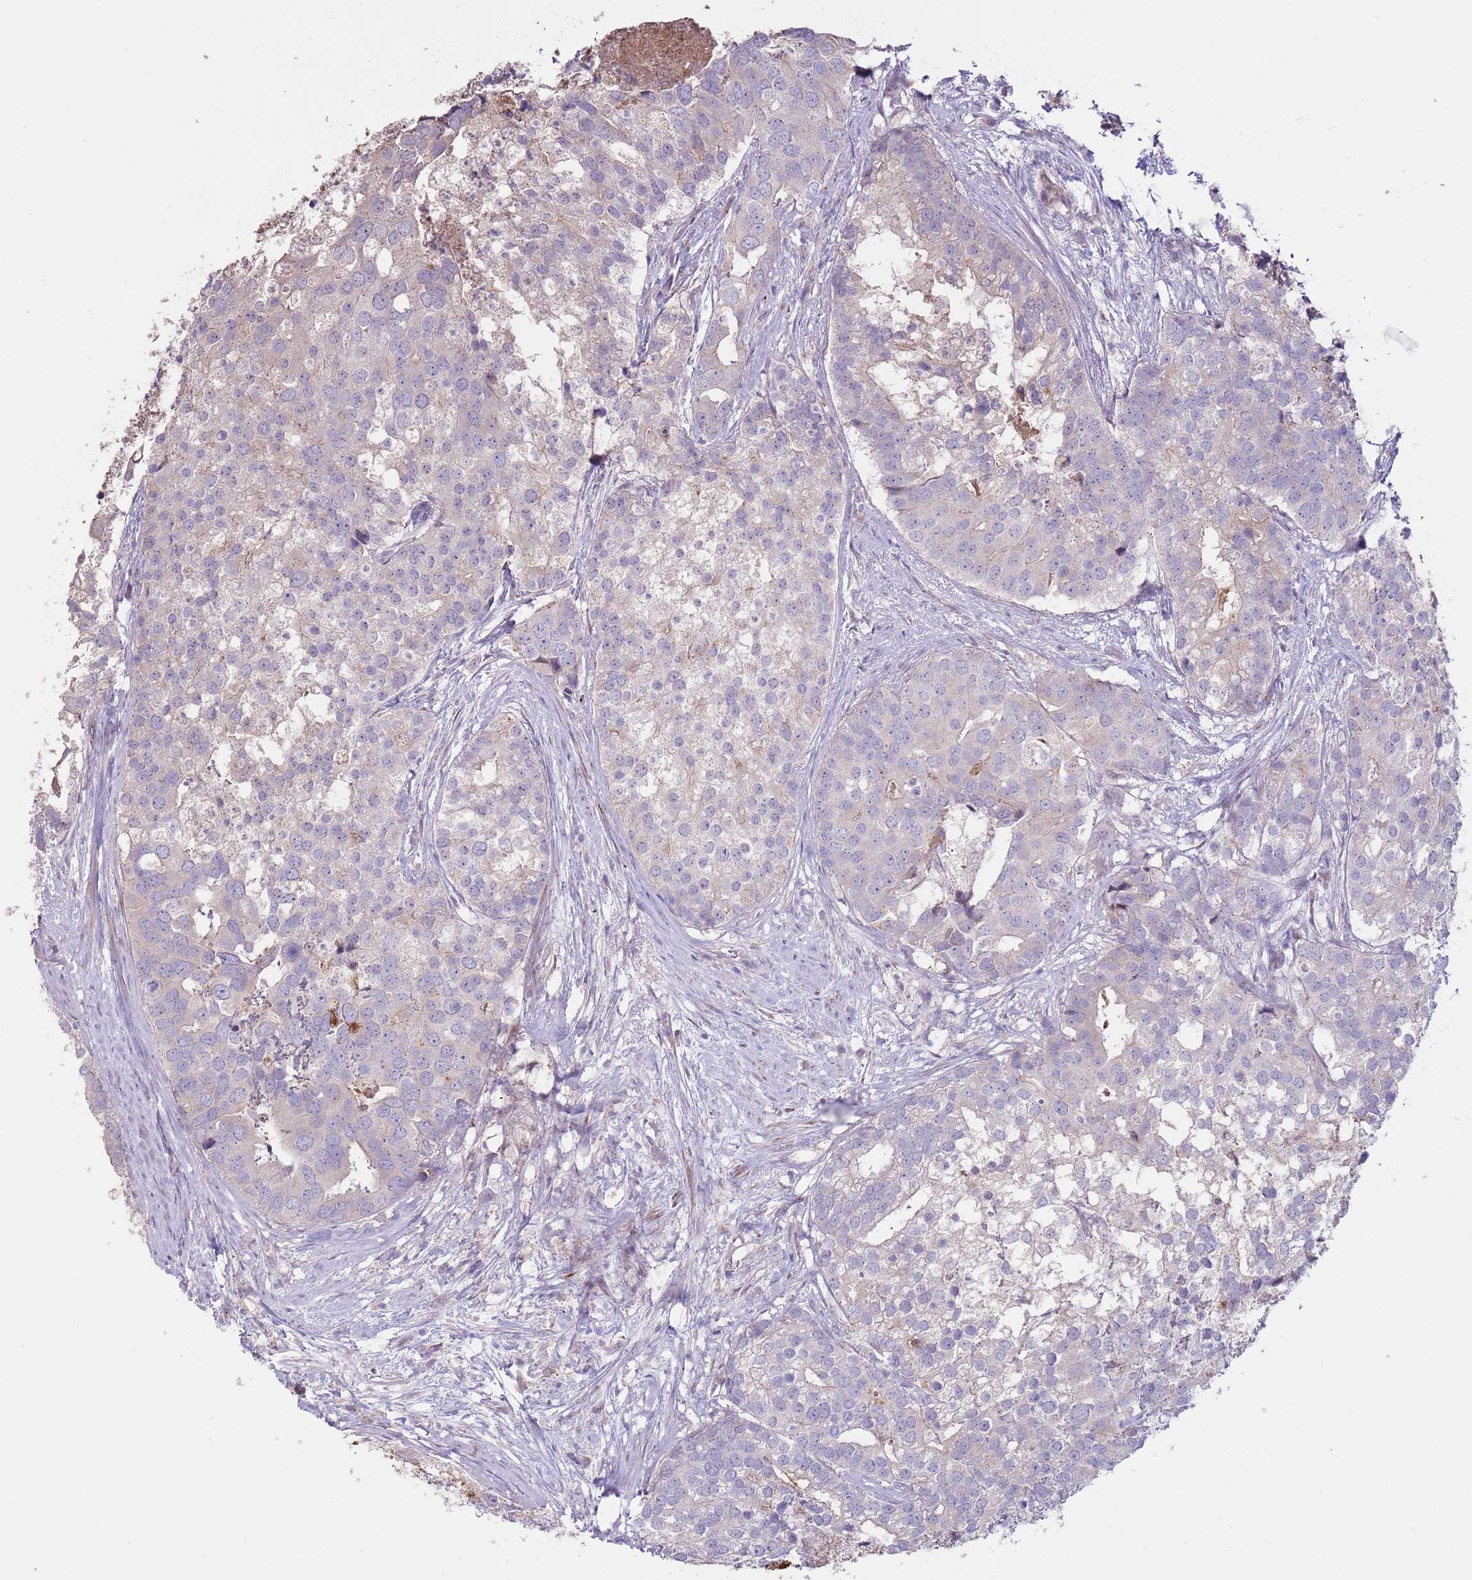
{"staining": {"intensity": "negative", "quantity": "none", "location": "none"}, "tissue": "prostate cancer", "cell_type": "Tumor cells", "image_type": "cancer", "snomed": [{"axis": "morphology", "description": "Adenocarcinoma, High grade"}, {"axis": "topography", "description": "Prostate"}], "caption": "Human adenocarcinoma (high-grade) (prostate) stained for a protein using immunohistochemistry displays no expression in tumor cells.", "gene": "LGI4", "patient": {"sex": "male", "age": 62}}